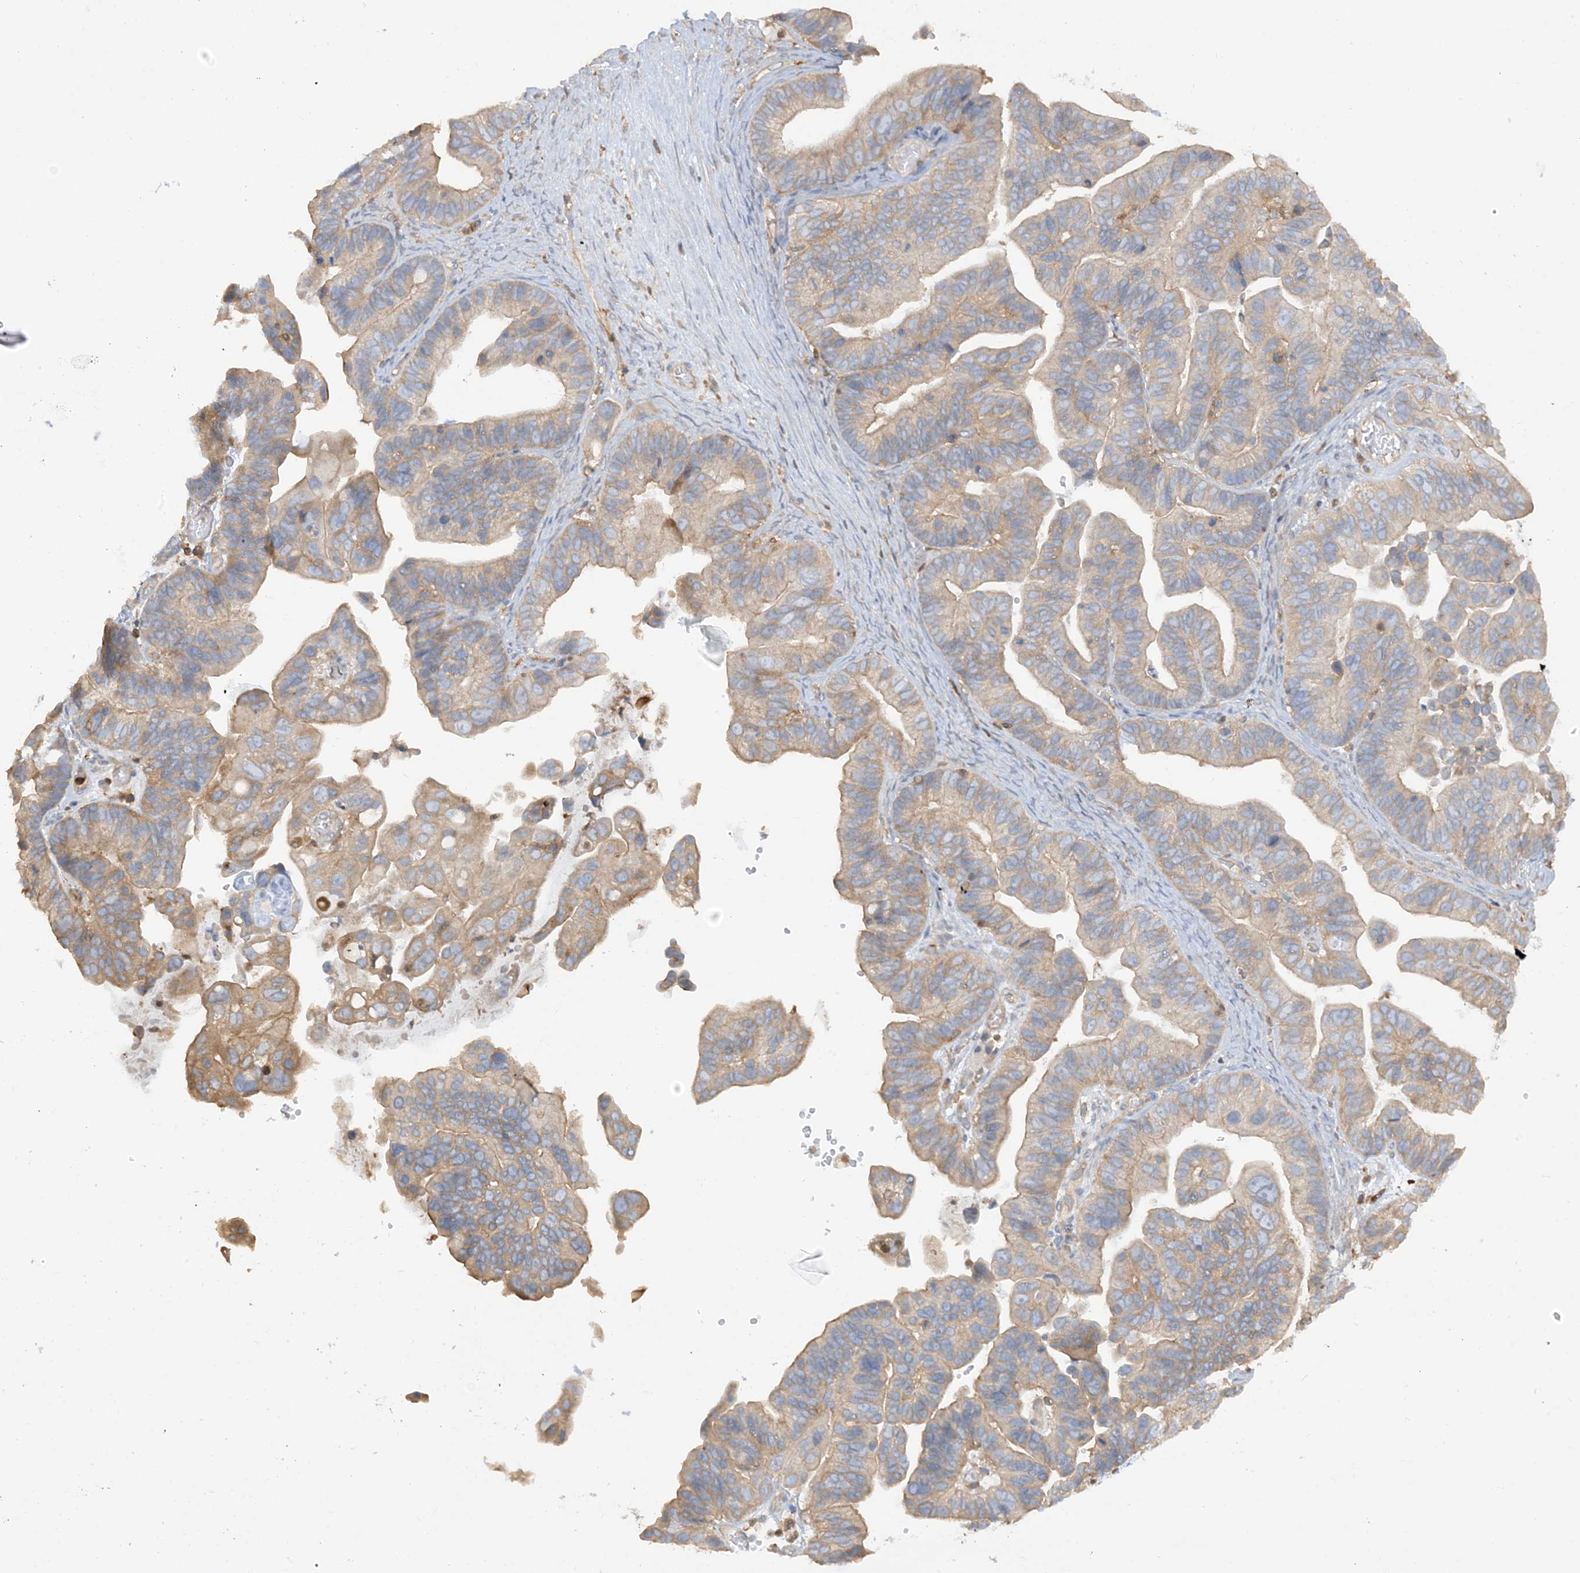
{"staining": {"intensity": "weak", "quantity": ">75%", "location": "cytoplasmic/membranous"}, "tissue": "ovarian cancer", "cell_type": "Tumor cells", "image_type": "cancer", "snomed": [{"axis": "morphology", "description": "Cystadenocarcinoma, serous, NOS"}, {"axis": "topography", "description": "Ovary"}], "caption": "Ovarian serous cystadenocarcinoma was stained to show a protein in brown. There is low levels of weak cytoplasmic/membranous expression in about >75% of tumor cells.", "gene": "CAPZB", "patient": {"sex": "female", "age": 56}}